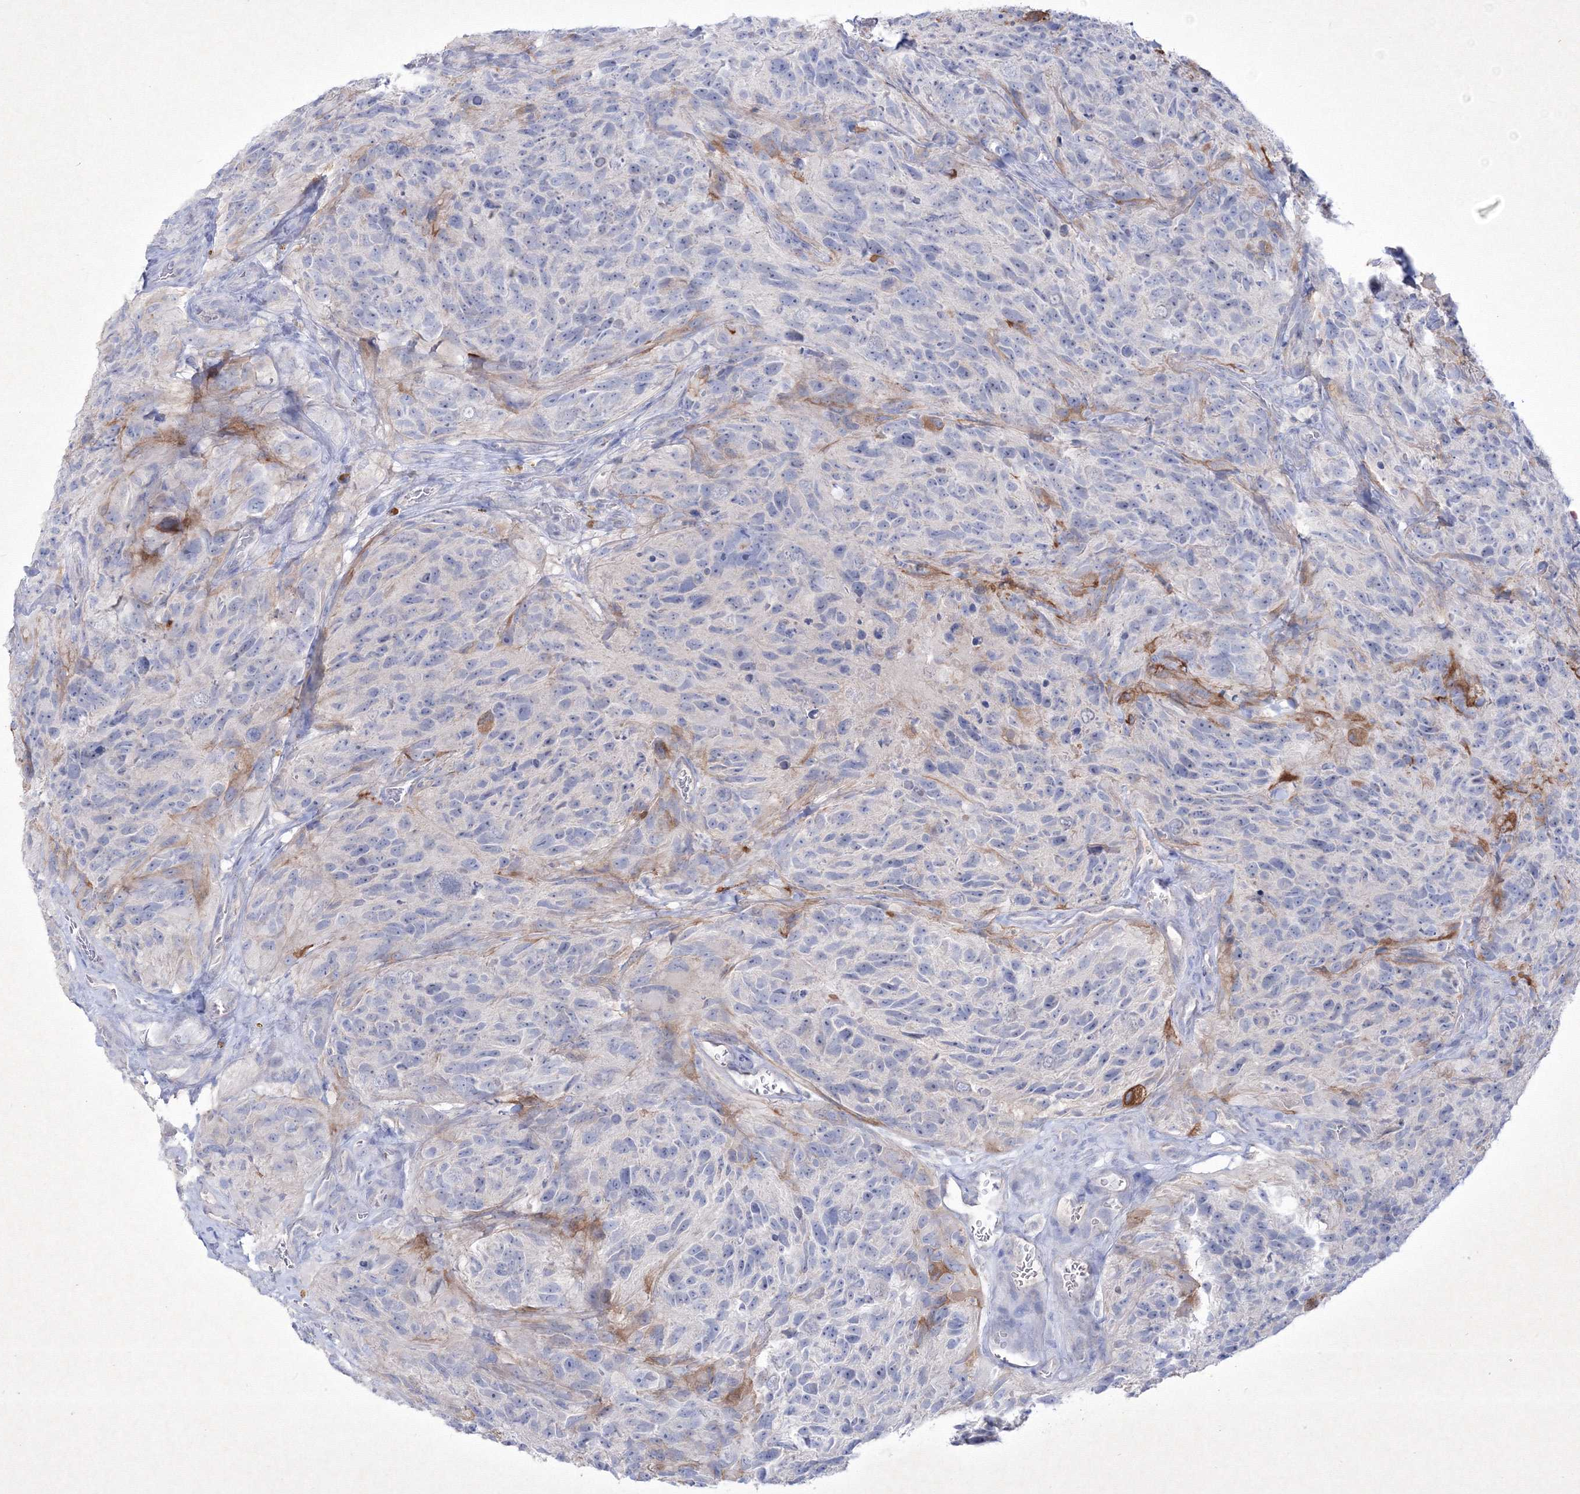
{"staining": {"intensity": "negative", "quantity": "none", "location": "none"}, "tissue": "glioma", "cell_type": "Tumor cells", "image_type": "cancer", "snomed": [{"axis": "morphology", "description": "Glioma, malignant, High grade"}, {"axis": "topography", "description": "Brain"}], "caption": "Tumor cells show no significant protein expression in glioma.", "gene": "TMEM139", "patient": {"sex": "male", "age": 69}}